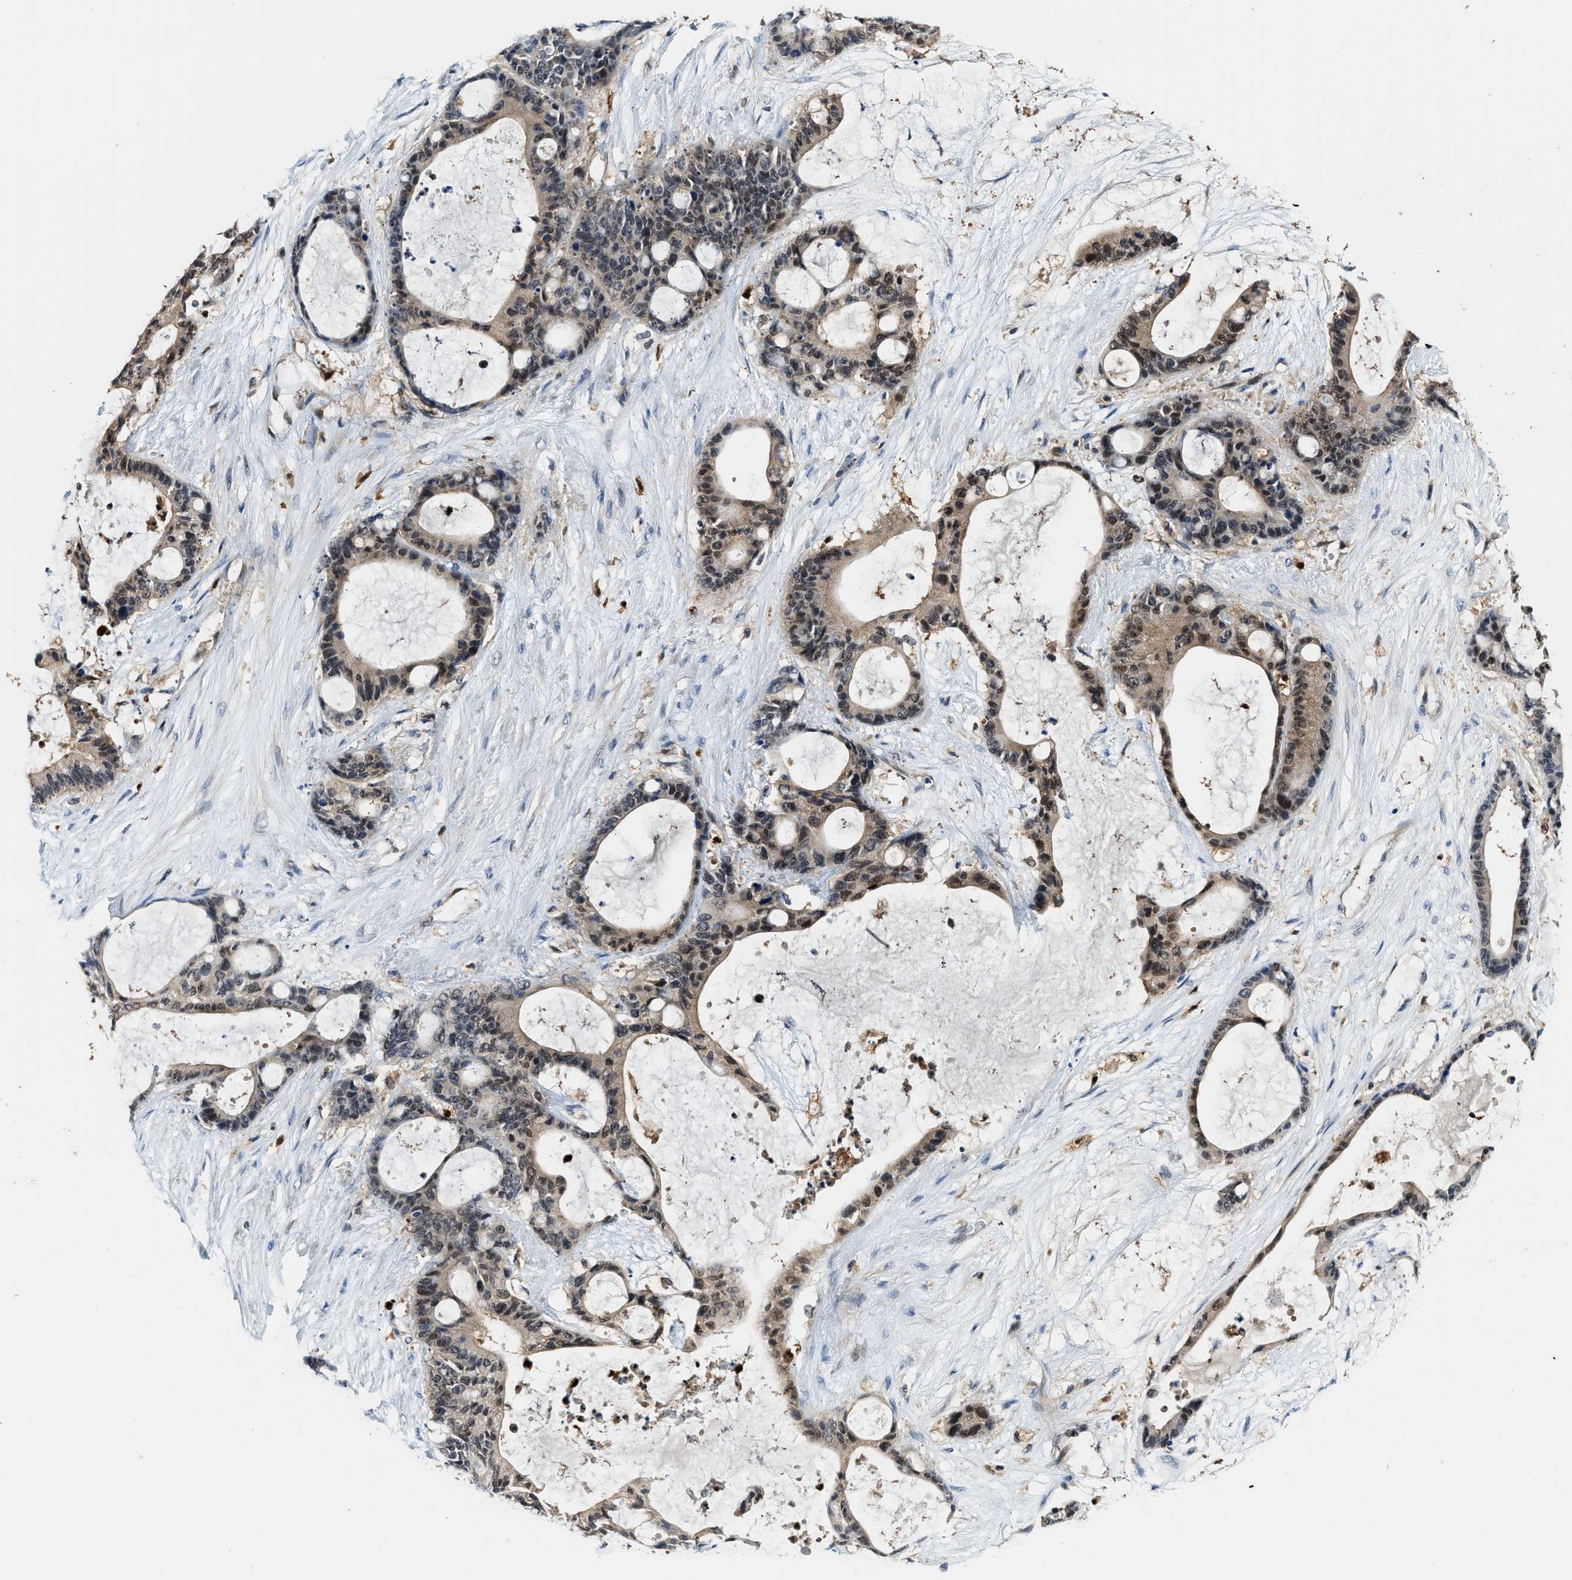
{"staining": {"intensity": "moderate", "quantity": "25%-75%", "location": "cytoplasmic/membranous,nuclear"}, "tissue": "liver cancer", "cell_type": "Tumor cells", "image_type": "cancer", "snomed": [{"axis": "morphology", "description": "Cholangiocarcinoma"}, {"axis": "topography", "description": "Liver"}], "caption": "Immunohistochemistry (DAB) staining of liver cholangiocarcinoma shows moderate cytoplasmic/membranous and nuclear protein expression in about 25%-75% of tumor cells.", "gene": "LTA4H", "patient": {"sex": "female", "age": 73}}